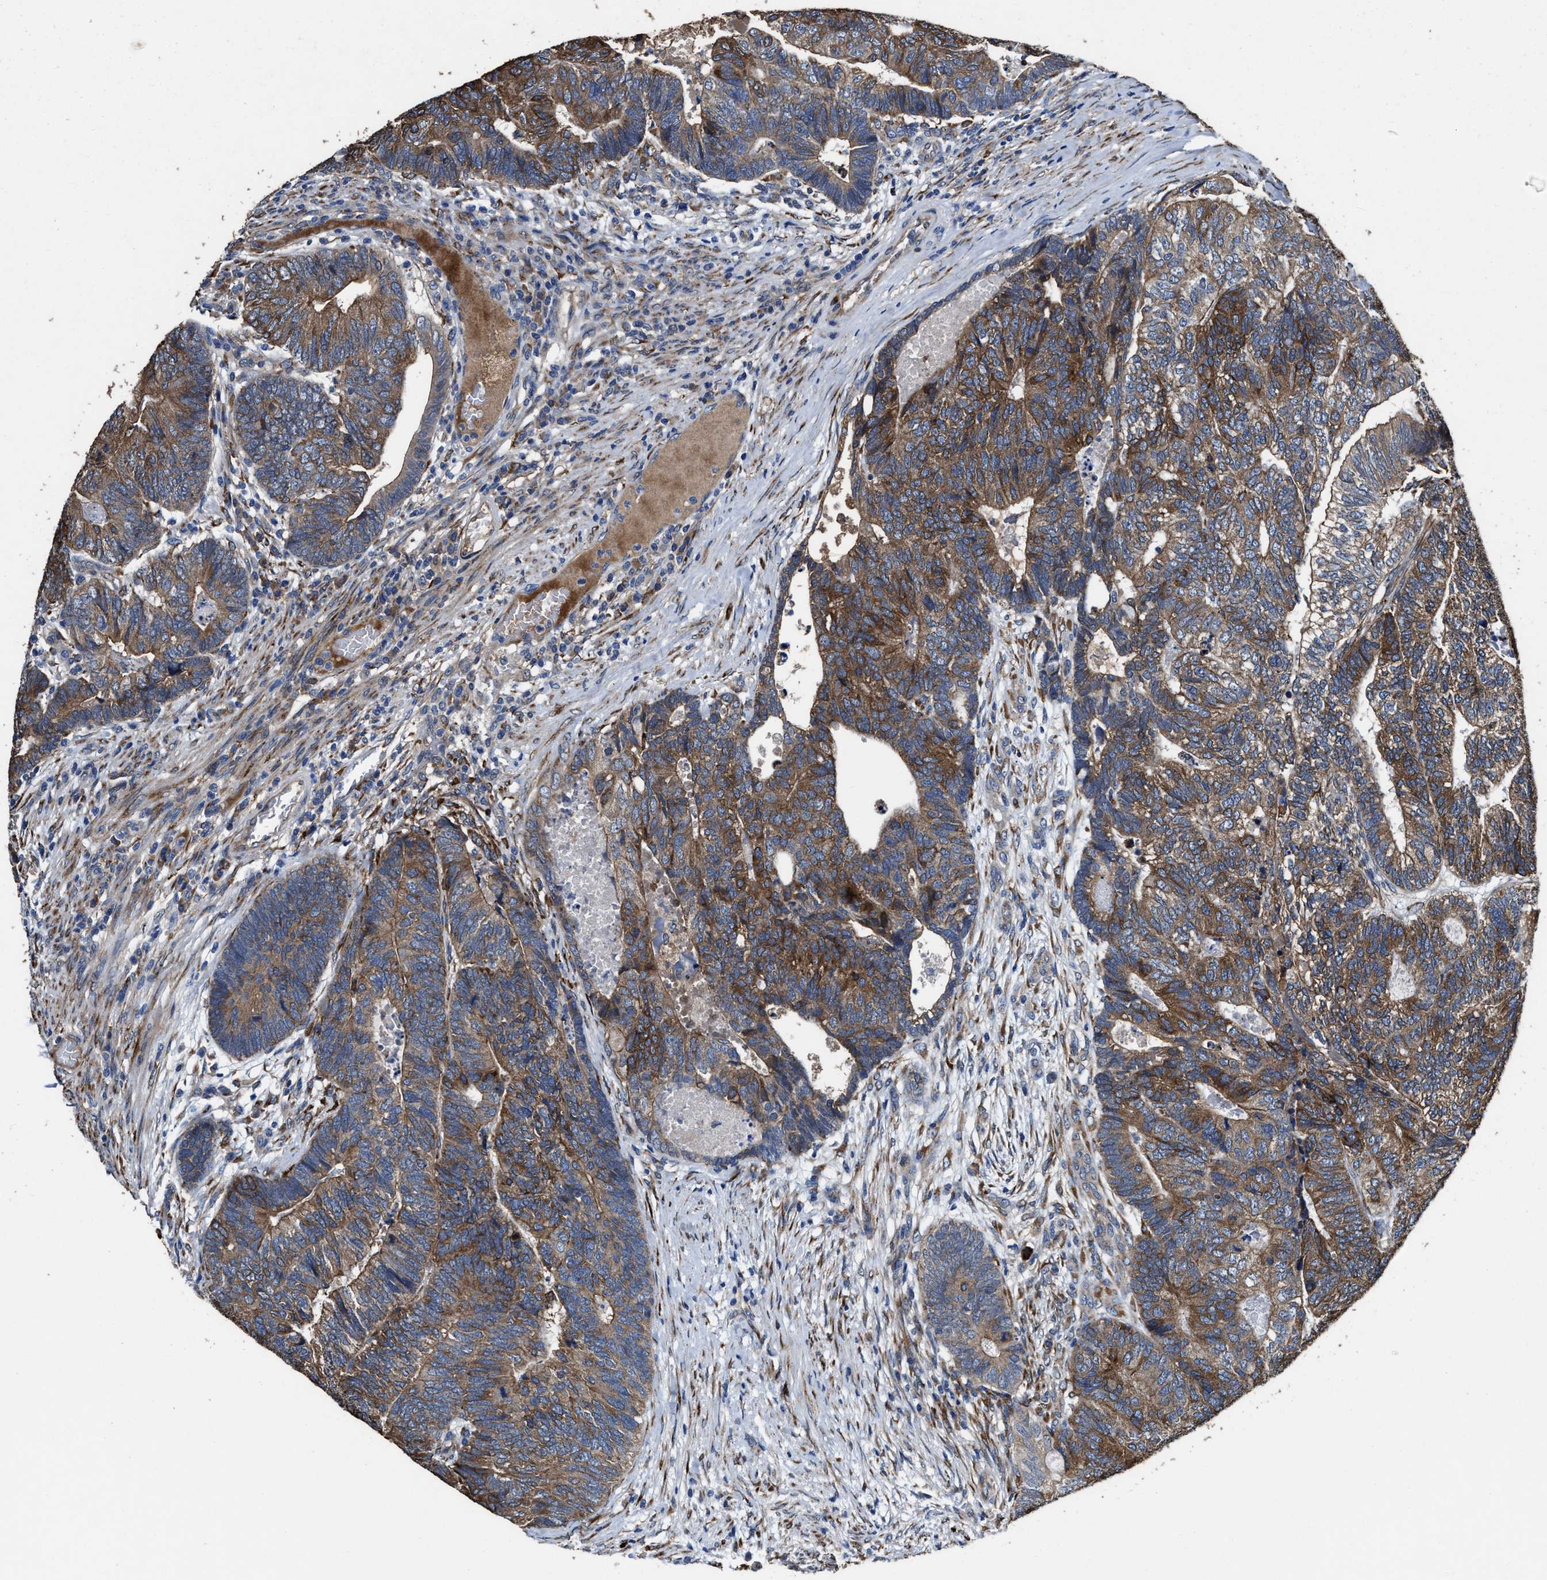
{"staining": {"intensity": "moderate", "quantity": ">75%", "location": "cytoplasmic/membranous"}, "tissue": "colorectal cancer", "cell_type": "Tumor cells", "image_type": "cancer", "snomed": [{"axis": "morphology", "description": "Adenocarcinoma, NOS"}, {"axis": "topography", "description": "Colon"}], "caption": "Colorectal cancer stained with a brown dye exhibits moderate cytoplasmic/membranous positive expression in about >75% of tumor cells.", "gene": "IDNK", "patient": {"sex": "female", "age": 67}}